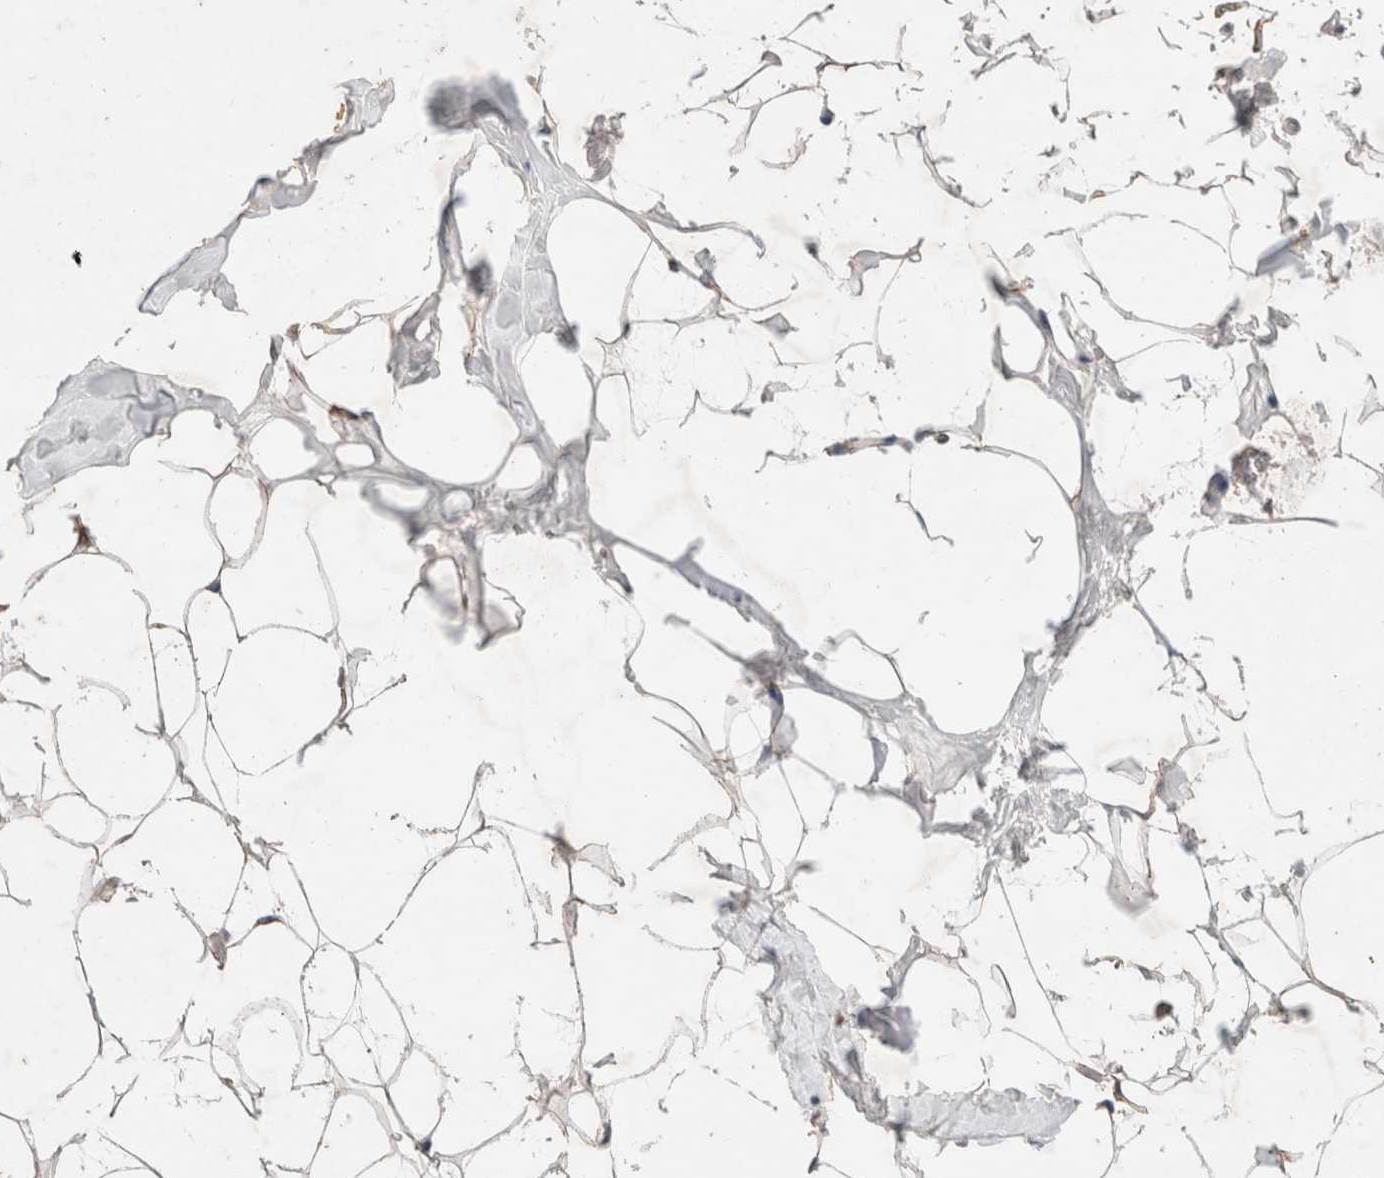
{"staining": {"intensity": "moderate", "quantity": ">75%", "location": "cytoplasmic/membranous"}, "tissue": "adipose tissue", "cell_type": "Adipocytes", "image_type": "normal", "snomed": [{"axis": "morphology", "description": "Normal tissue, NOS"}, {"axis": "morphology", "description": "Fibrosis, NOS"}, {"axis": "topography", "description": "Breast"}, {"axis": "topography", "description": "Adipose tissue"}], "caption": "A high-resolution micrograph shows immunohistochemistry staining of normal adipose tissue, which displays moderate cytoplasmic/membranous positivity in about >75% of adipocytes.", "gene": "HROB", "patient": {"sex": "female", "age": 39}}